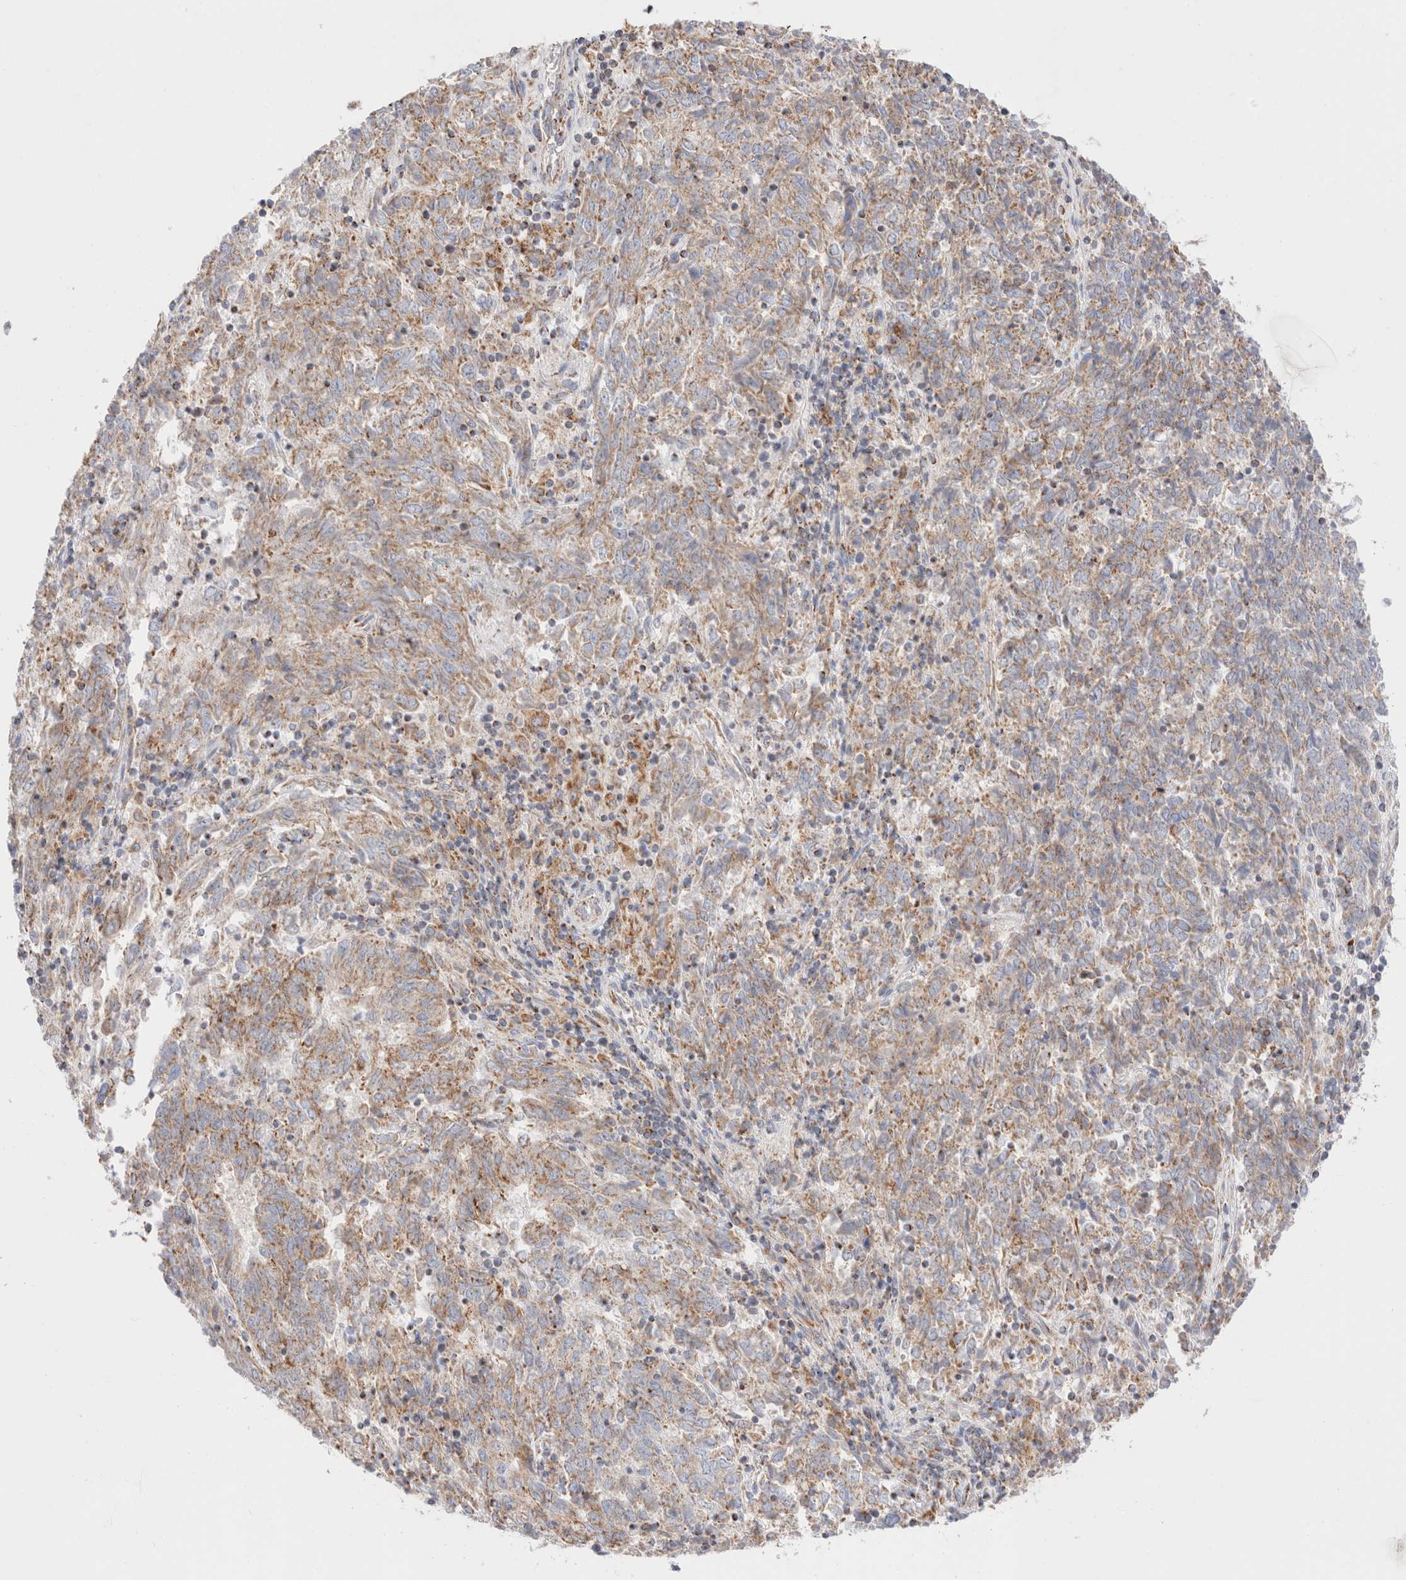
{"staining": {"intensity": "weak", "quantity": ">75%", "location": "cytoplasmic/membranous"}, "tissue": "endometrial cancer", "cell_type": "Tumor cells", "image_type": "cancer", "snomed": [{"axis": "morphology", "description": "Adenocarcinoma, NOS"}, {"axis": "topography", "description": "Endometrium"}], "caption": "Brown immunohistochemical staining in human endometrial cancer (adenocarcinoma) displays weak cytoplasmic/membranous positivity in about >75% of tumor cells.", "gene": "ATP6V1C1", "patient": {"sex": "female", "age": 80}}